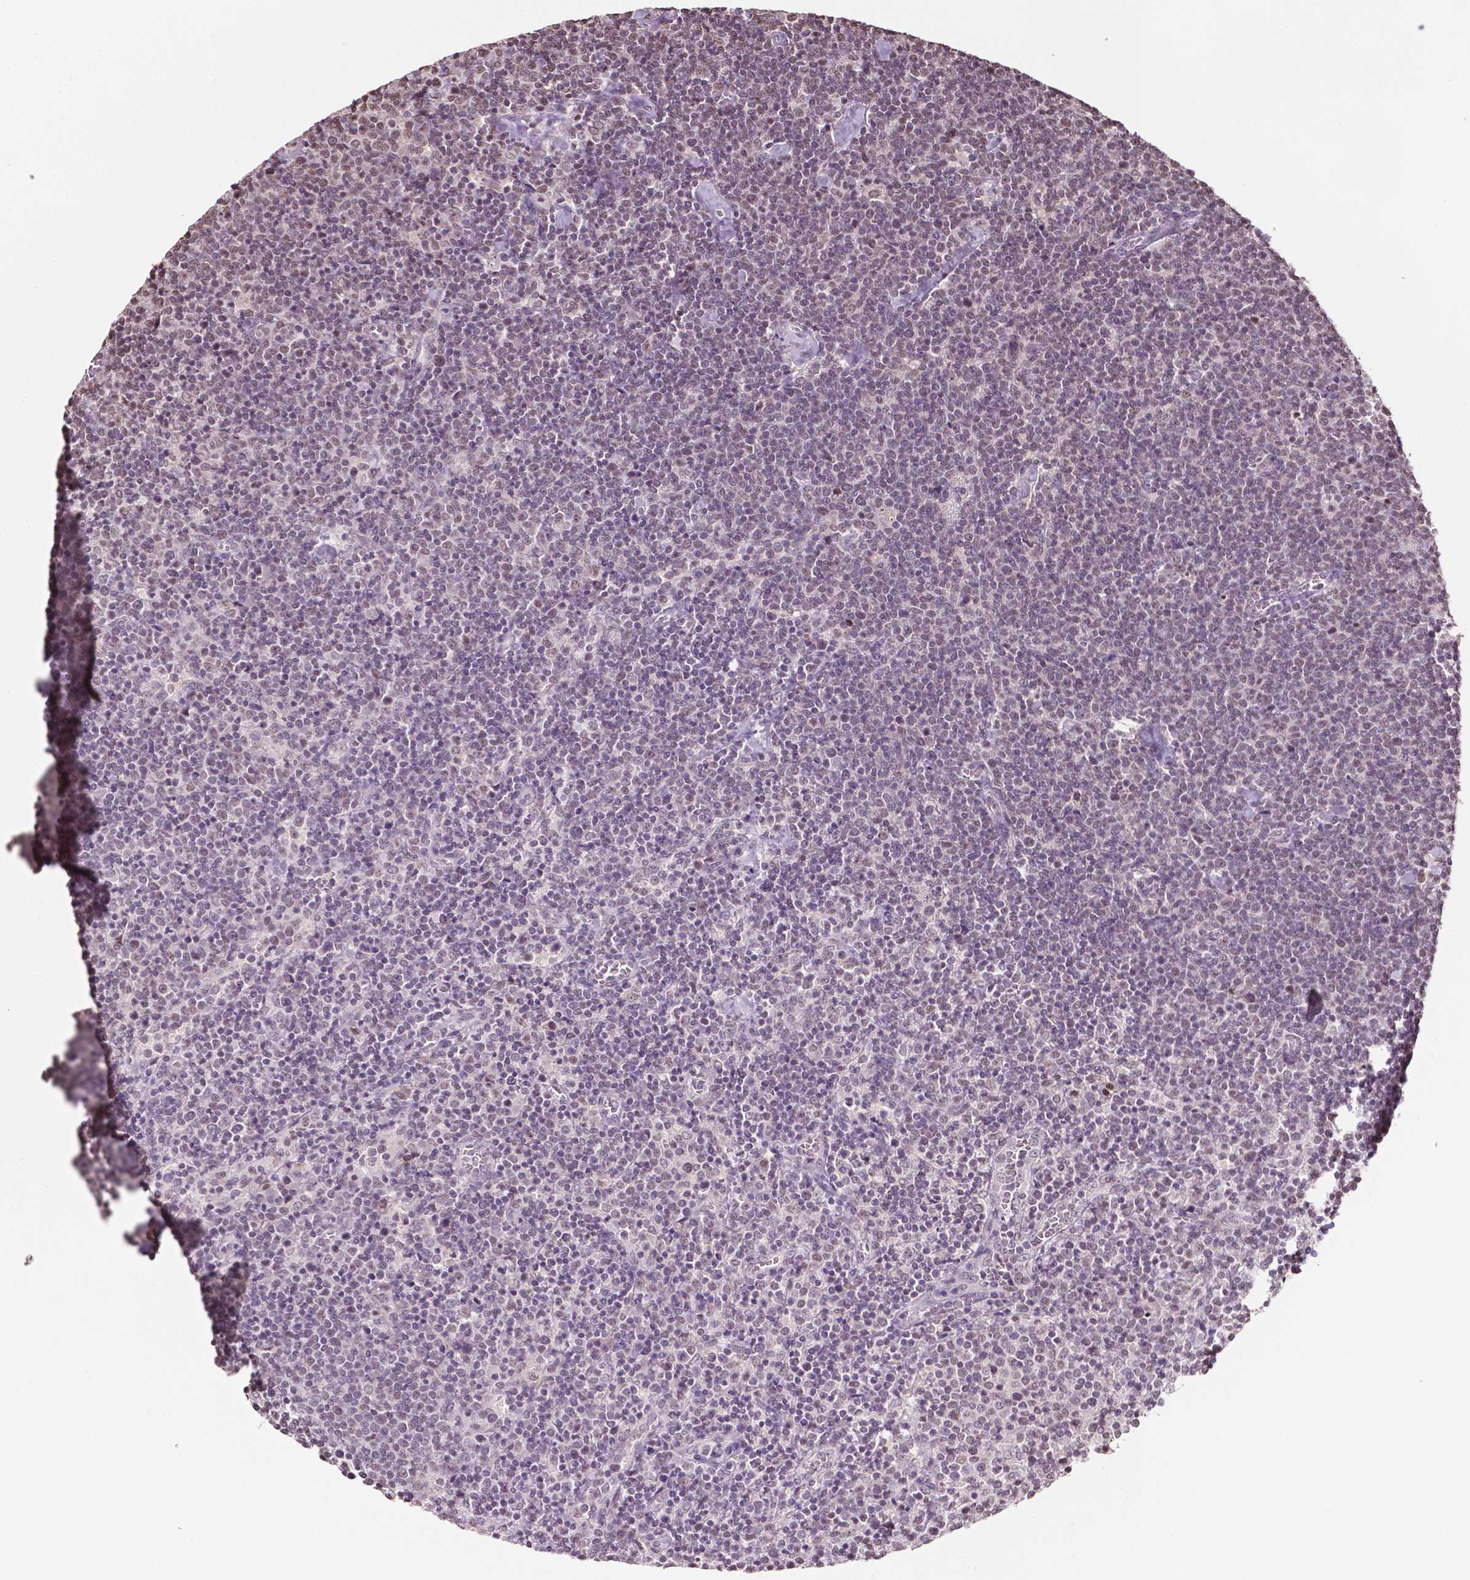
{"staining": {"intensity": "weak", "quantity": "<25%", "location": "nuclear"}, "tissue": "lymphoma", "cell_type": "Tumor cells", "image_type": "cancer", "snomed": [{"axis": "morphology", "description": "Malignant lymphoma, non-Hodgkin's type, High grade"}, {"axis": "topography", "description": "Lymph node"}], "caption": "DAB immunohistochemical staining of malignant lymphoma, non-Hodgkin's type (high-grade) reveals no significant staining in tumor cells.", "gene": "DEK", "patient": {"sex": "male", "age": 61}}